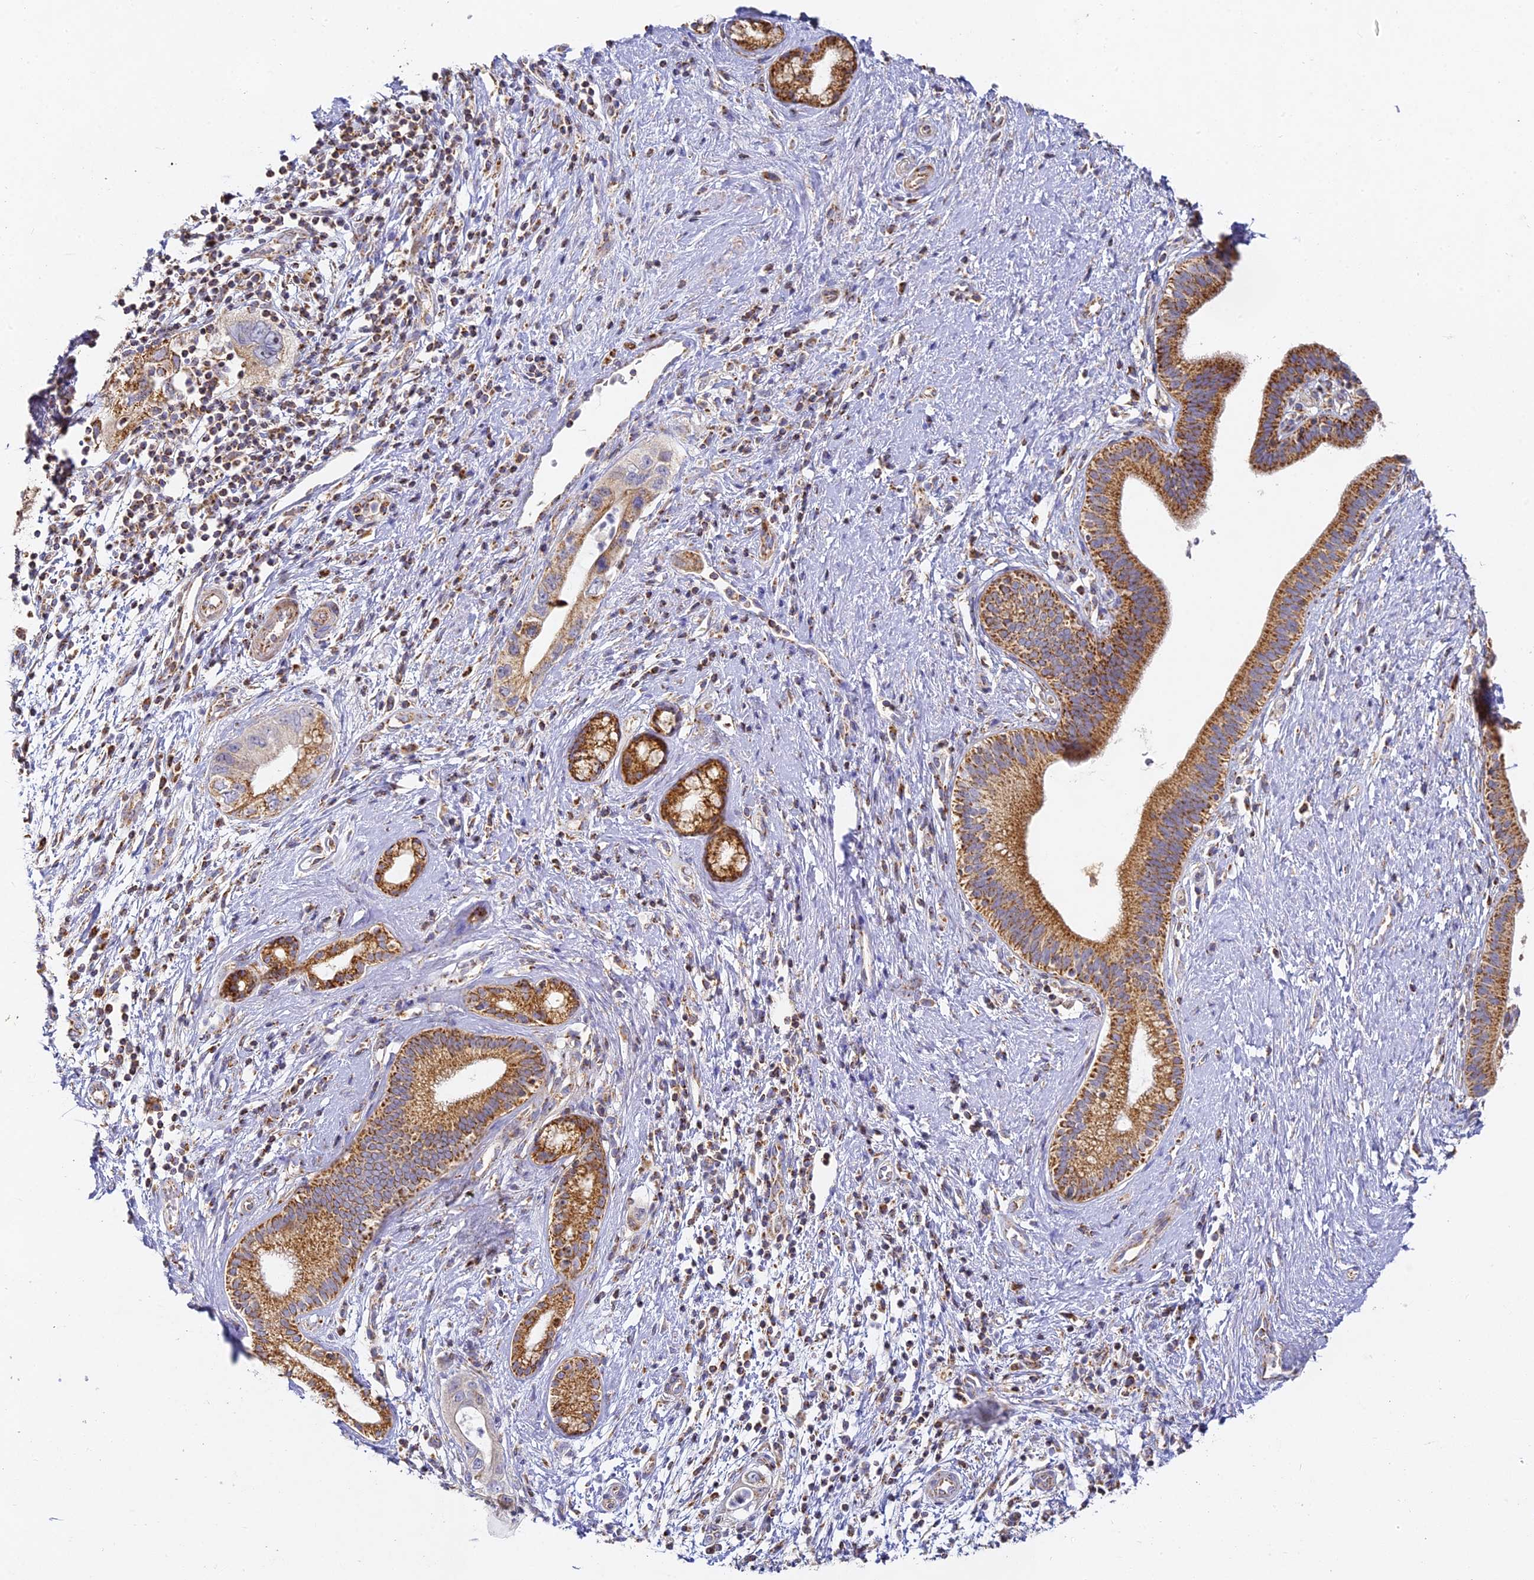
{"staining": {"intensity": "strong", "quantity": ">75%", "location": "cytoplasmic/membranous"}, "tissue": "pancreatic cancer", "cell_type": "Tumor cells", "image_type": "cancer", "snomed": [{"axis": "morphology", "description": "Adenocarcinoma, NOS"}, {"axis": "topography", "description": "Pancreas"}], "caption": "A high-resolution photomicrograph shows immunohistochemistry (IHC) staining of adenocarcinoma (pancreatic), which displays strong cytoplasmic/membranous expression in about >75% of tumor cells.", "gene": "DONSON", "patient": {"sex": "female", "age": 73}}